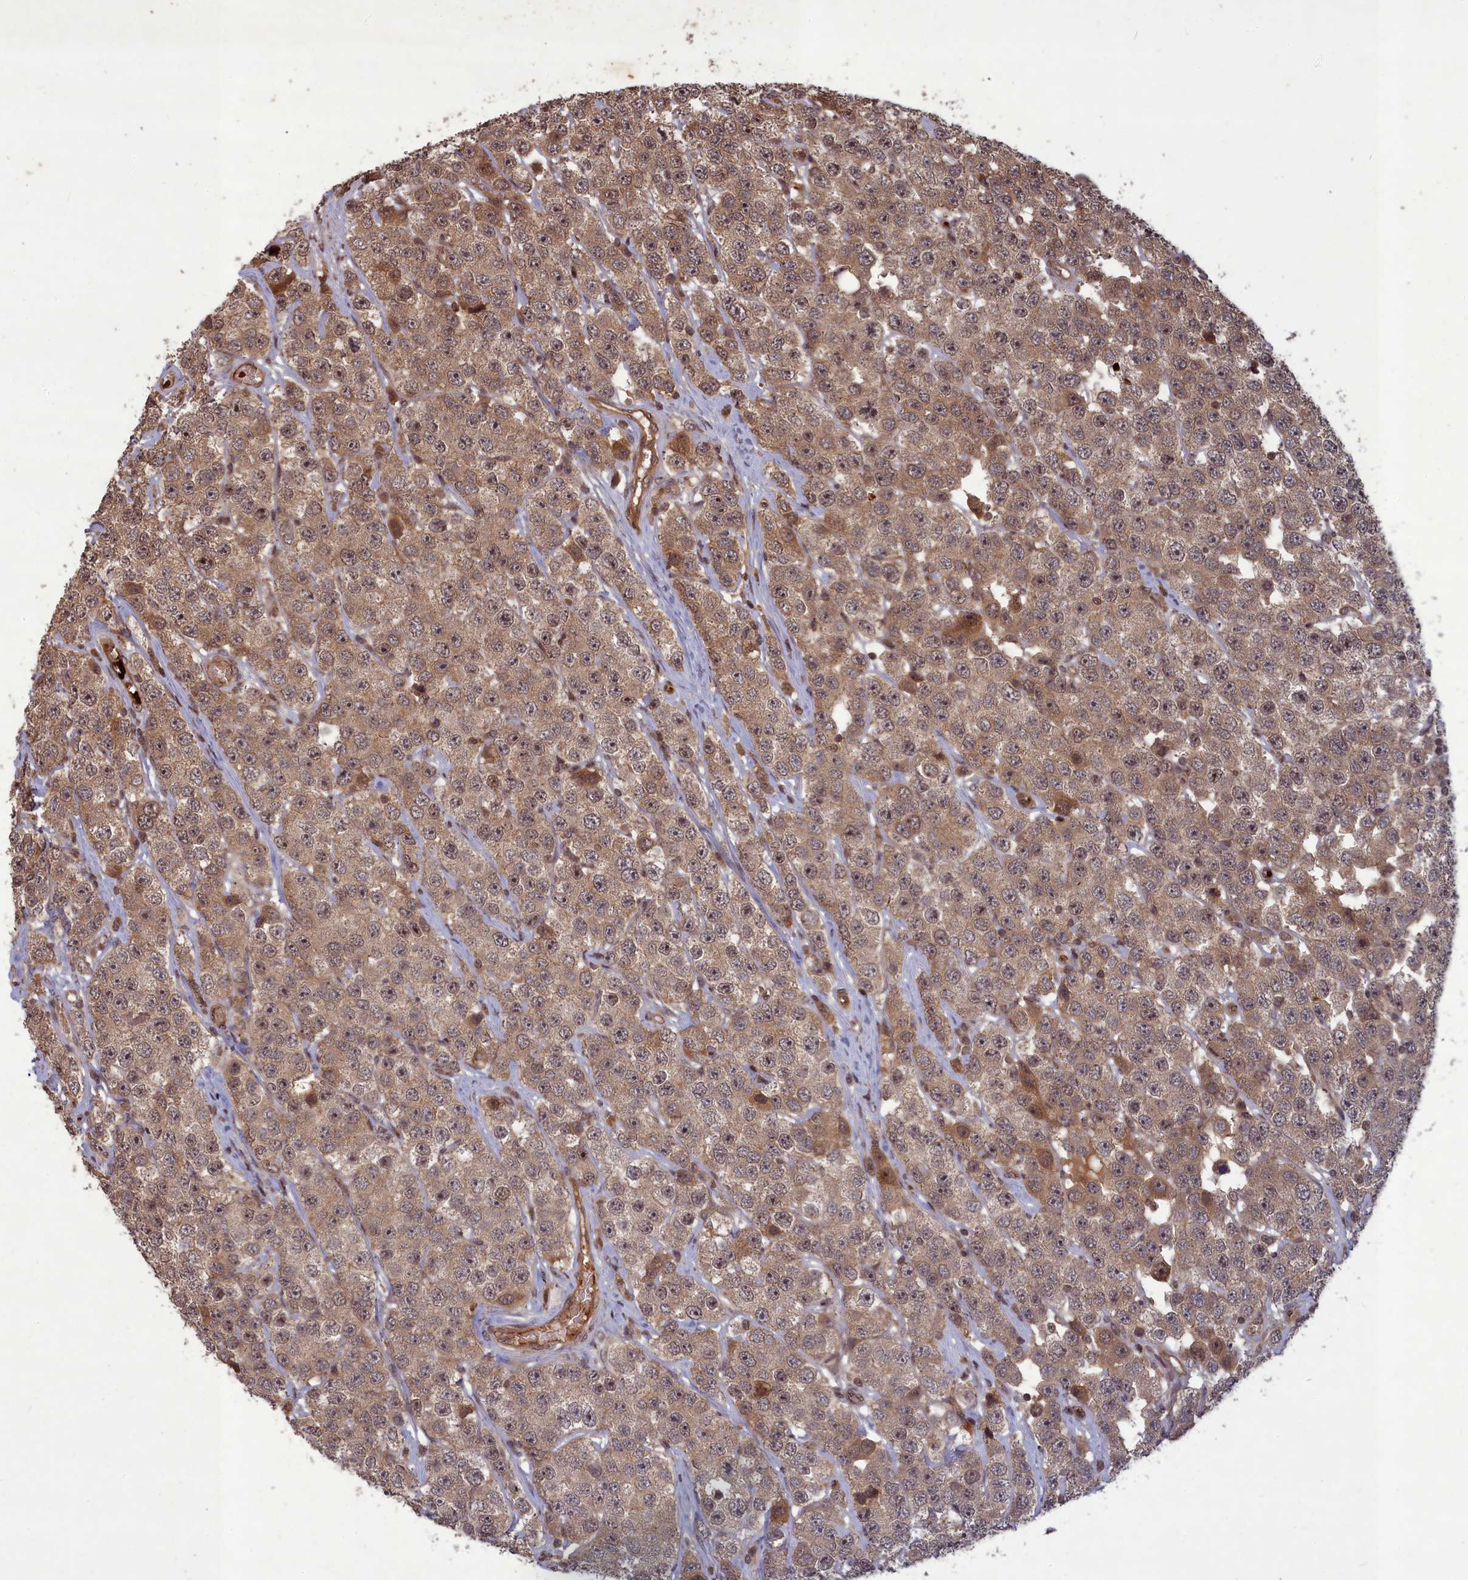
{"staining": {"intensity": "moderate", "quantity": ">75%", "location": "cytoplasmic/membranous"}, "tissue": "testis cancer", "cell_type": "Tumor cells", "image_type": "cancer", "snomed": [{"axis": "morphology", "description": "Seminoma, NOS"}, {"axis": "topography", "description": "Testis"}], "caption": "Moderate cytoplasmic/membranous staining for a protein is identified in about >75% of tumor cells of seminoma (testis) using IHC.", "gene": "SRMS", "patient": {"sex": "male", "age": 28}}